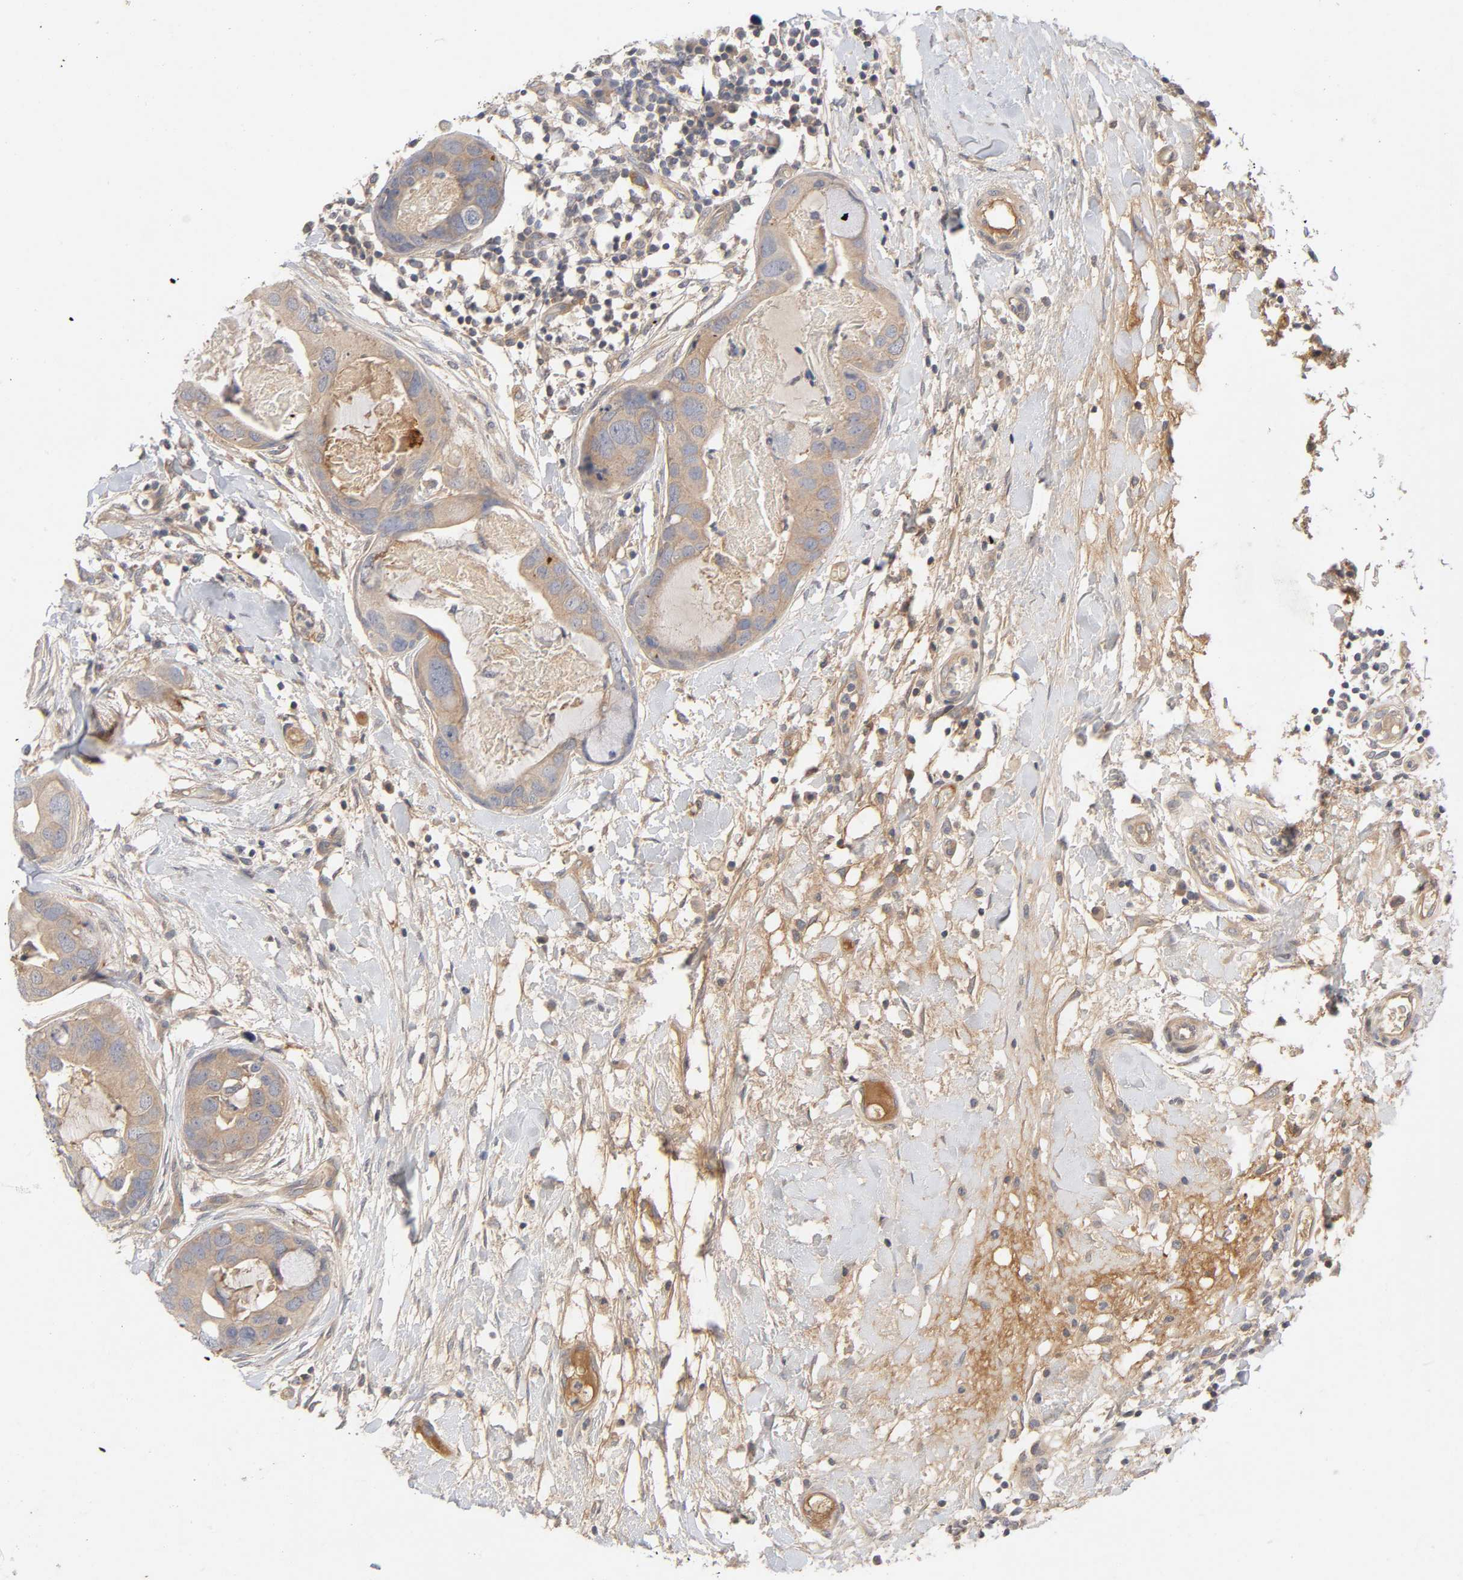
{"staining": {"intensity": "moderate", "quantity": ">75%", "location": "cytoplasmic/membranous"}, "tissue": "breast cancer", "cell_type": "Tumor cells", "image_type": "cancer", "snomed": [{"axis": "morphology", "description": "Duct carcinoma"}, {"axis": "topography", "description": "Breast"}], "caption": "Human breast cancer stained with a brown dye displays moderate cytoplasmic/membranous positive expression in about >75% of tumor cells.", "gene": "CPB2", "patient": {"sex": "female", "age": 40}}